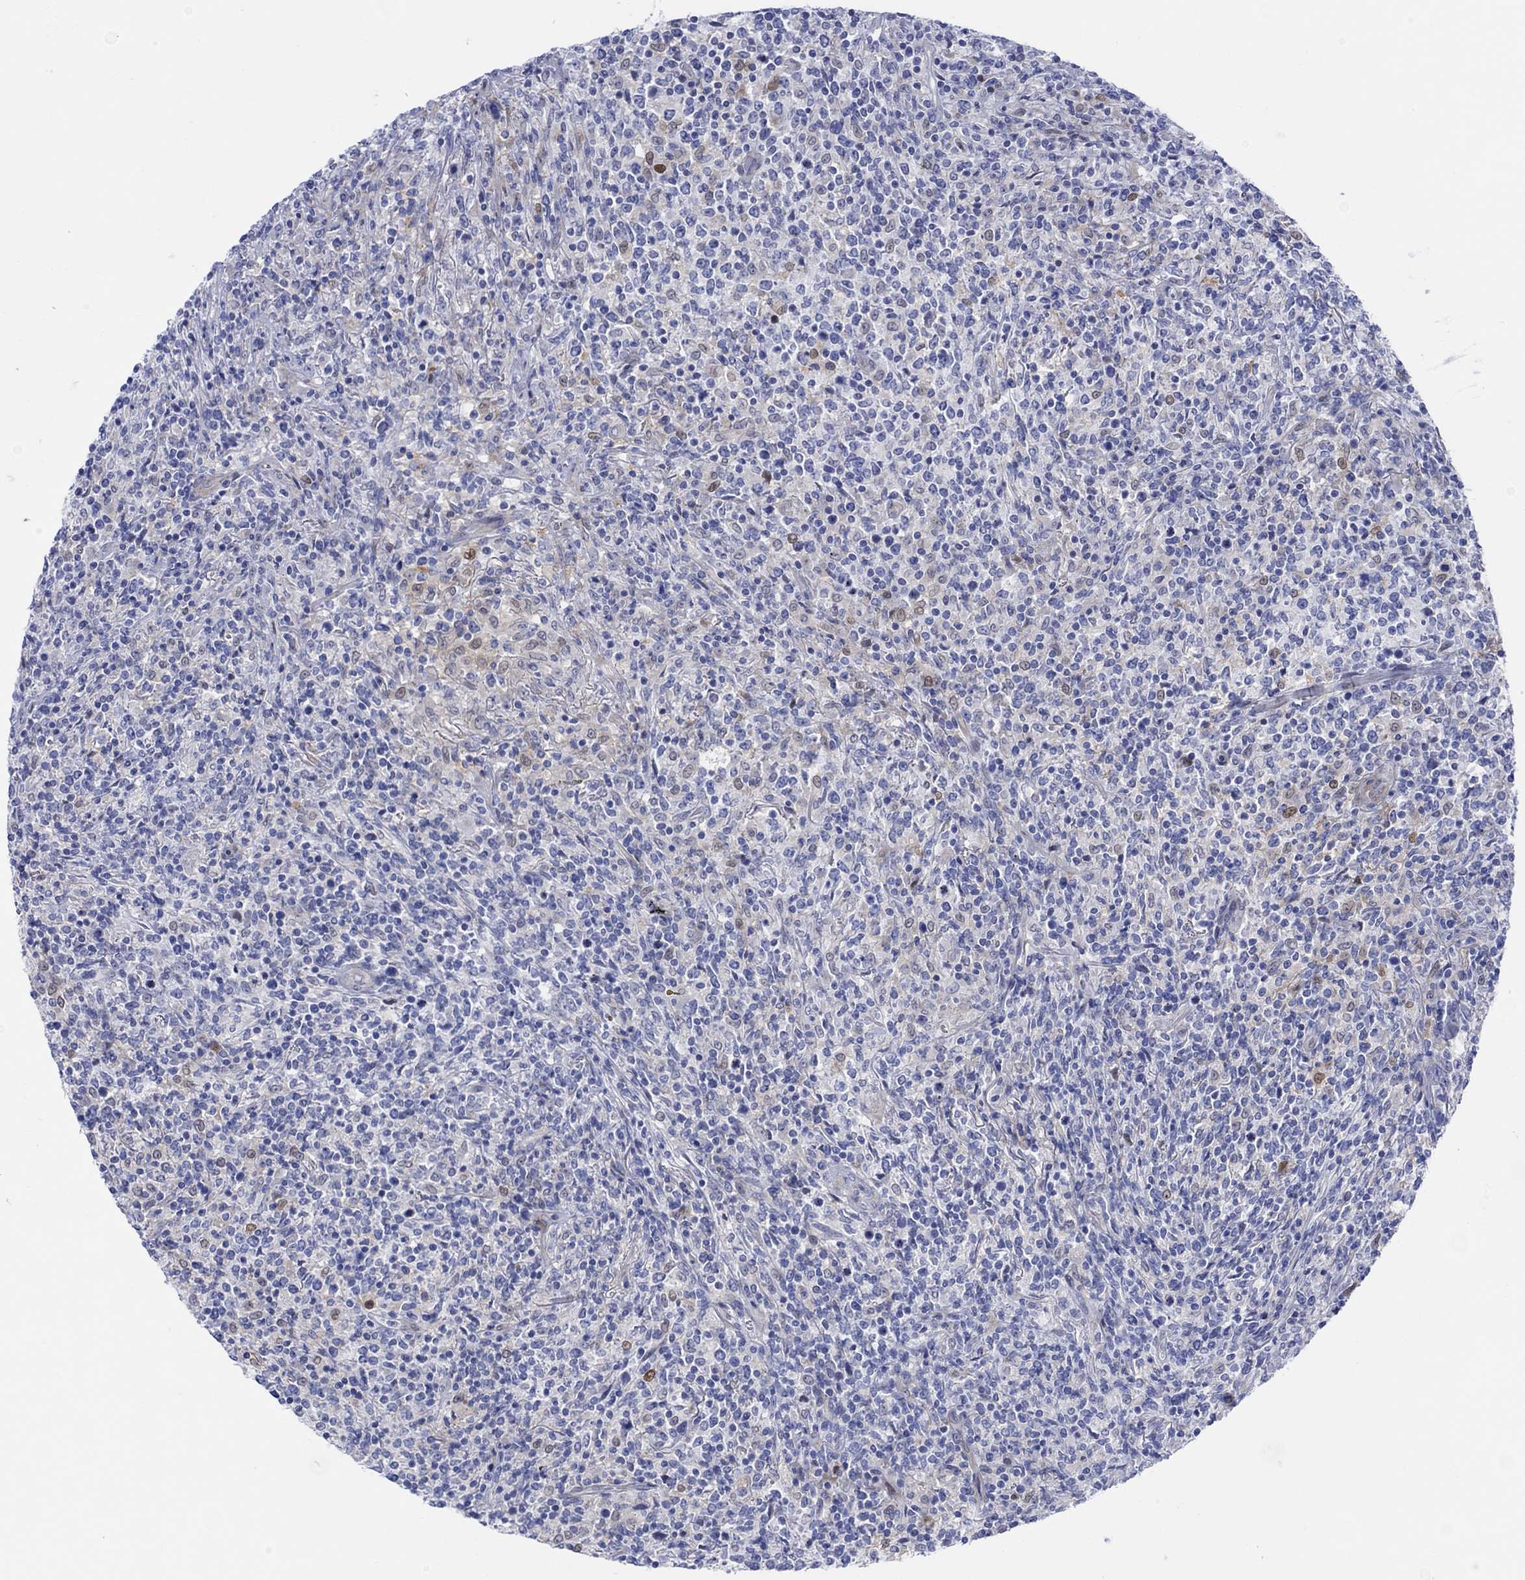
{"staining": {"intensity": "negative", "quantity": "none", "location": "none"}, "tissue": "lymphoma", "cell_type": "Tumor cells", "image_type": "cancer", "snomed": [{"axis": "morphology", "description": "Malignant lymphoma, non-Hodgkin's type, High grade"}, {"axis": "topography", "description": "Lung"}], "caption": "The micrograph displays no significant staining in tumor cells of malignant lymphoma, non-Hodgkin's type (high-grade). The staining was performed using DAB to visualize the protein expression in brown, while the nuclei were stained in blue with hematoxylin (Magnification: 20x).", "gene": "TLDC2", "patient": {"sex": "male", "age": 79}}